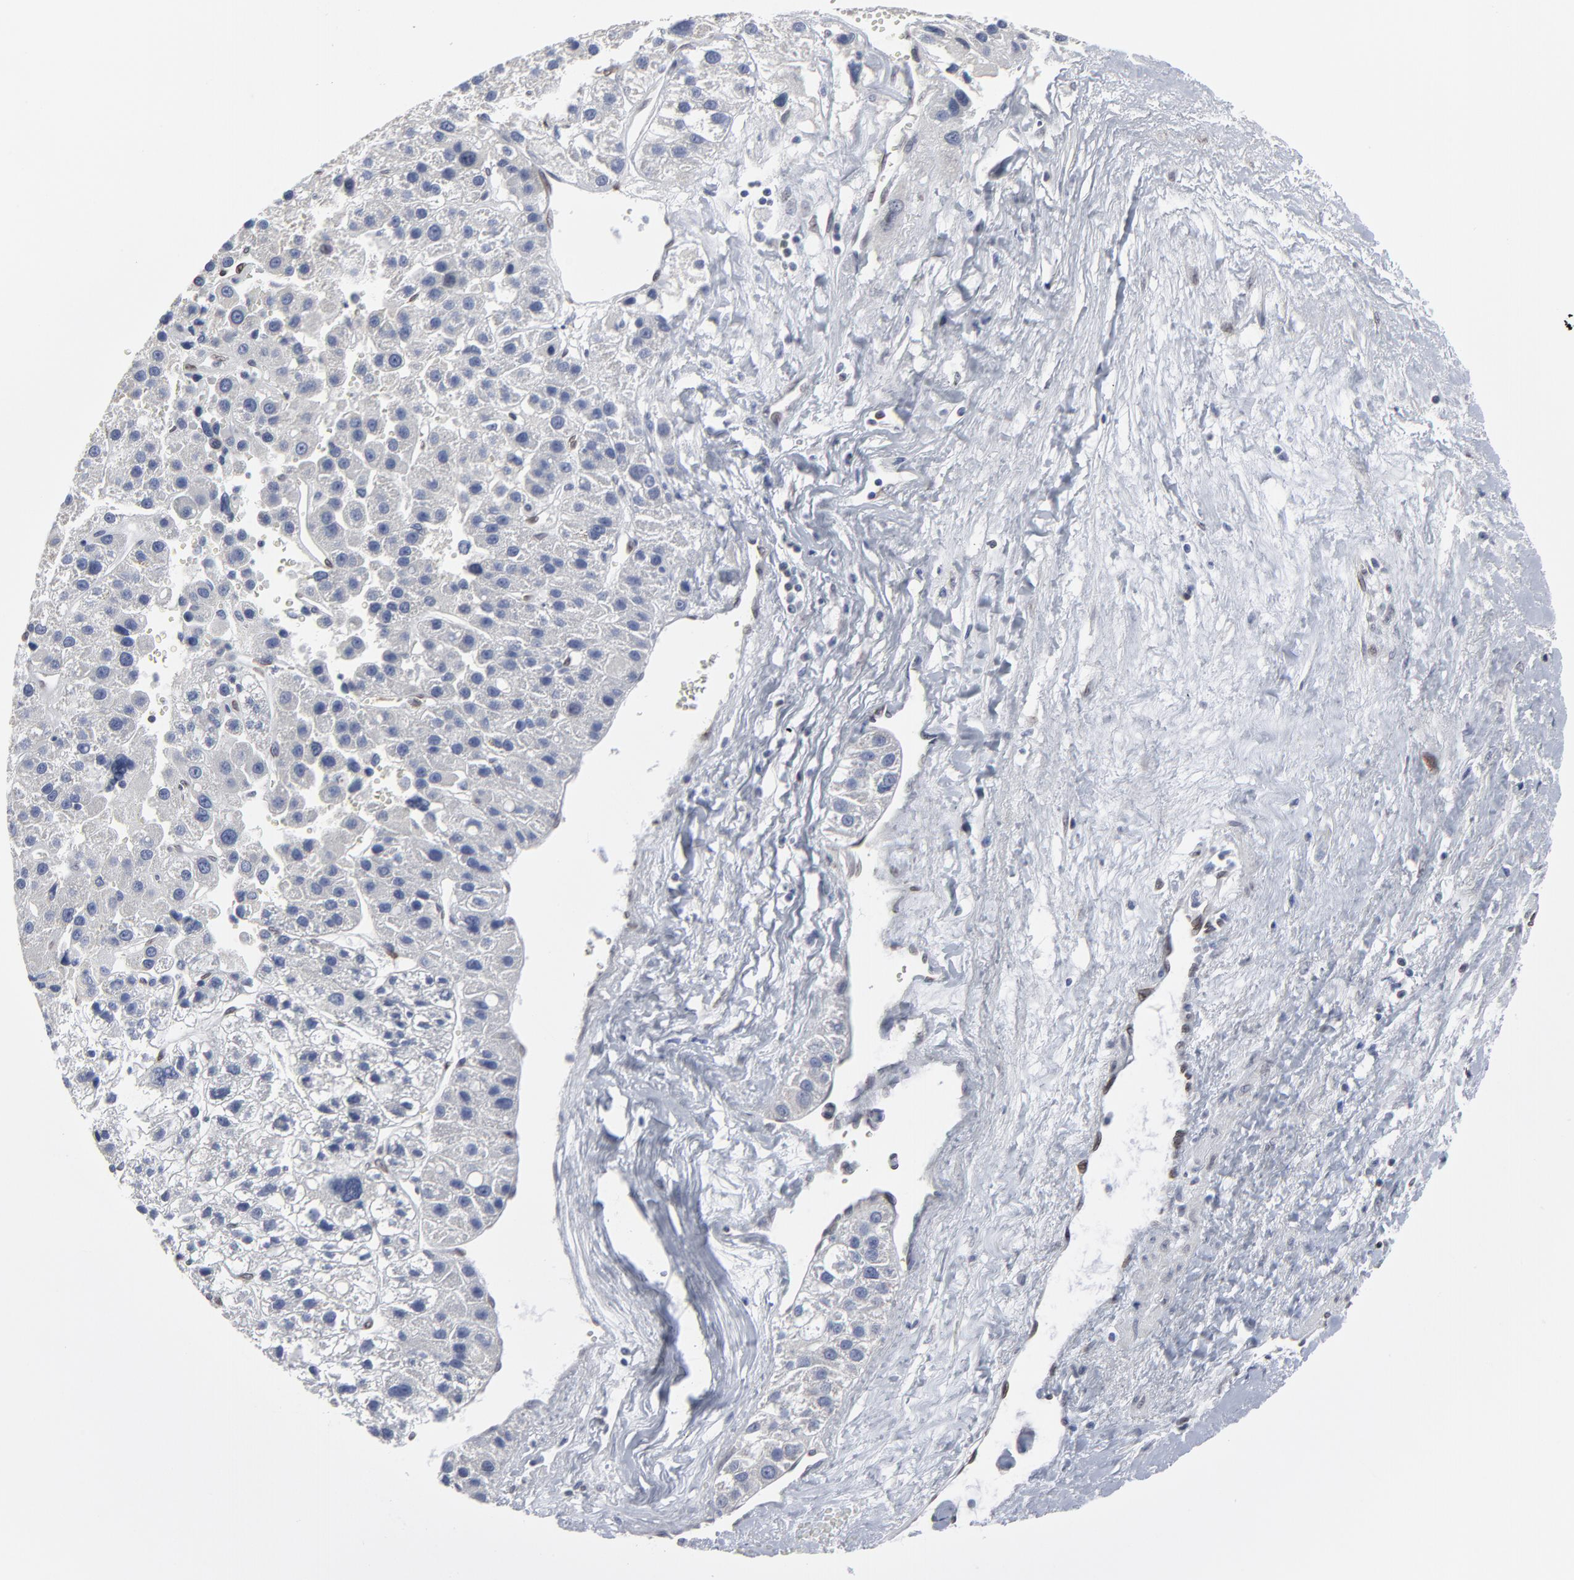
{"staining": {"intensity": "negative", "quantity": "none", "location": "none"}, "tissue": "liver cancer", "cell_type": "Tumor cells", "image_type": "cancer", "snomed": [{"axis": "morphology", "description": "Carcinoma, Hepatocellular, NOS"}, {"axis": "topography", "description": "Liver"}], "caption": "Tumor cells show no significant protein expression in liver cancer. (Brightfield microscopy of DAB (3,3'-diaminobenzidine) immunohistochemistry (IHC) at high magnification).", "gene": "SYNE2", "patient": {"sex": "female", "age": 85}}